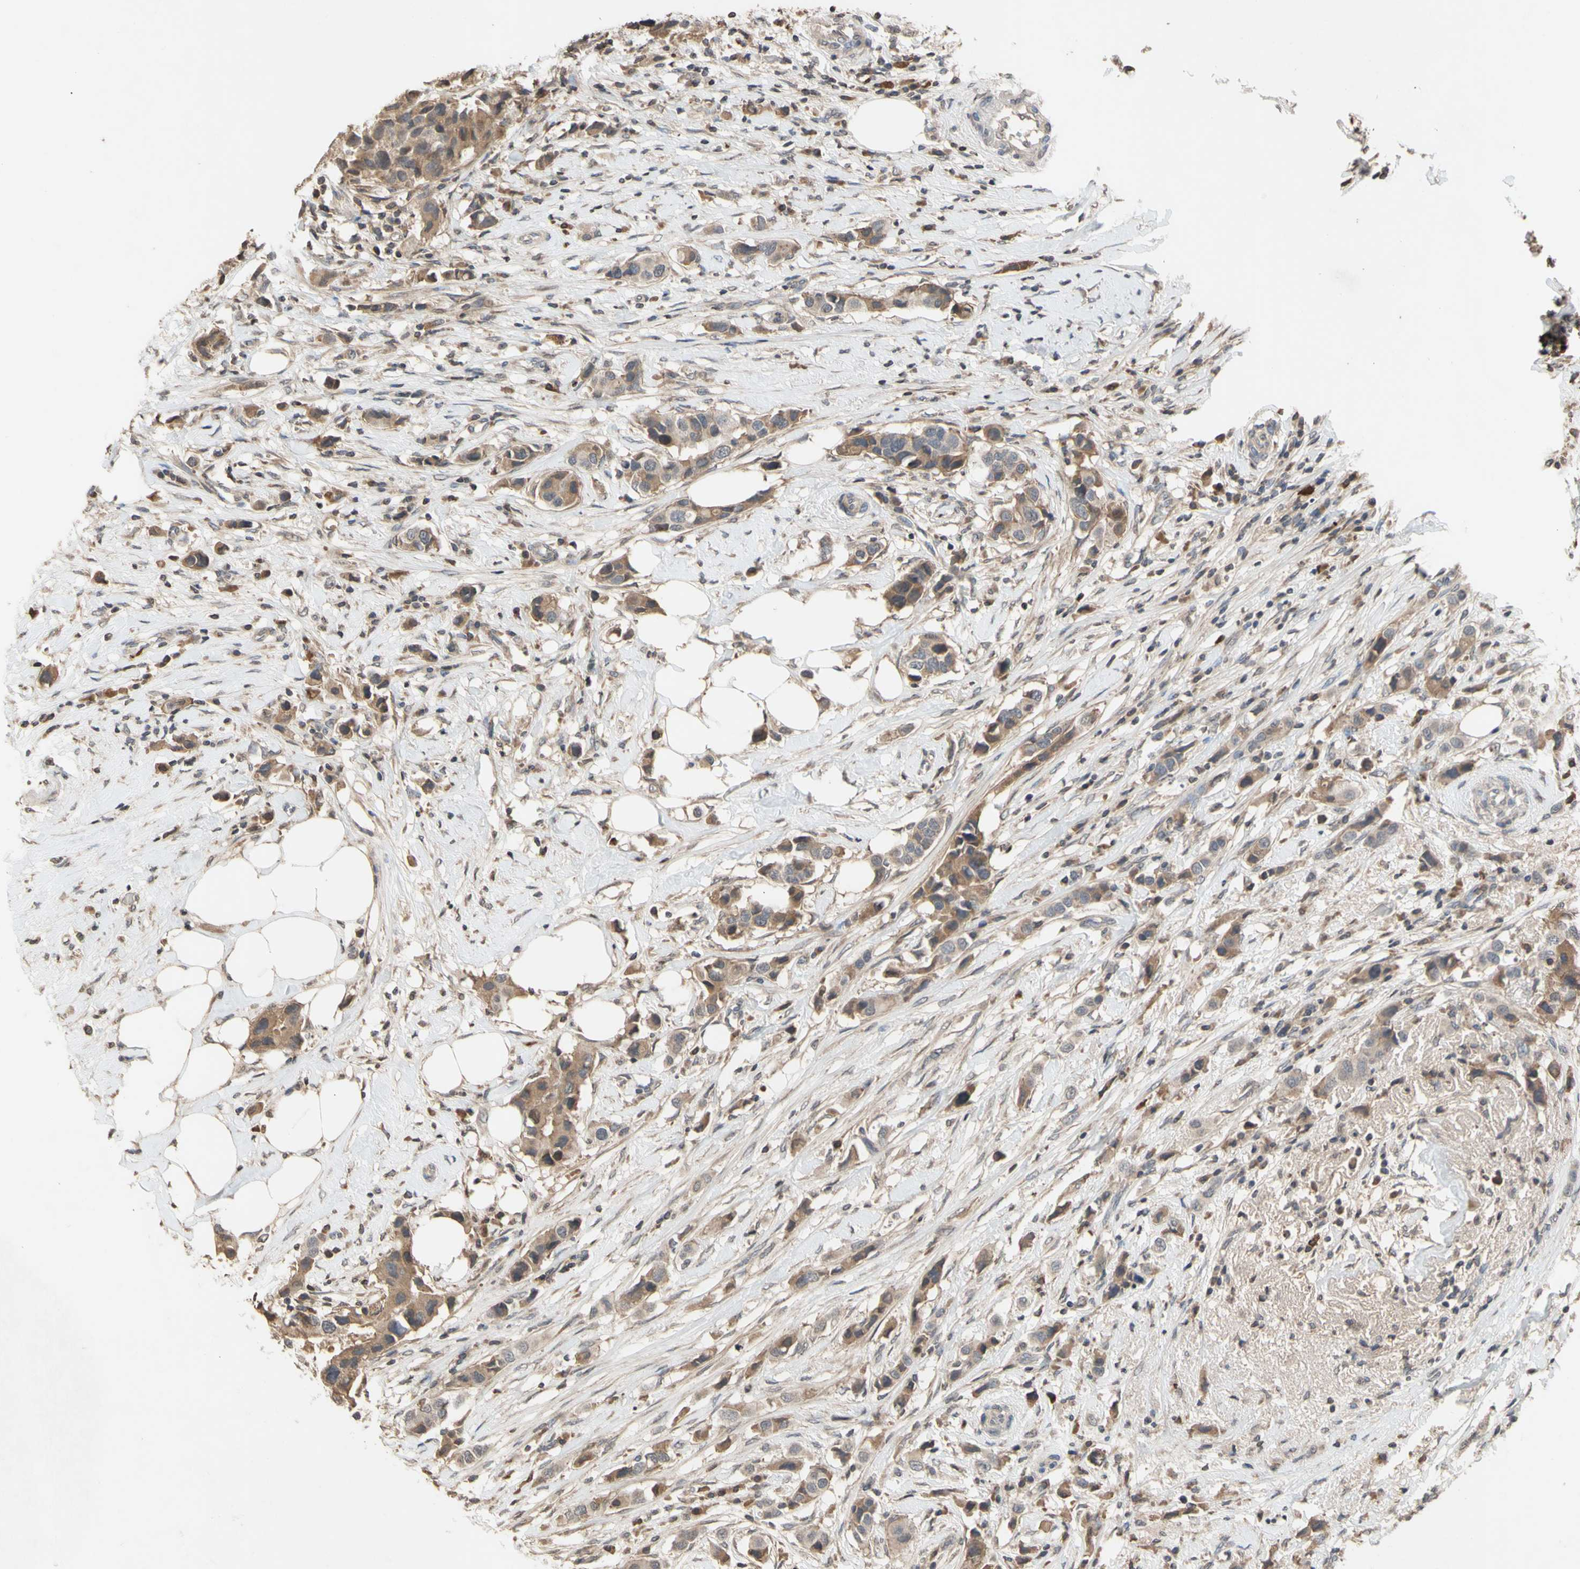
{"staining": {"intensity": "moderate", "quantity": ">75%", "location": "cytoplasmic/membranous"}, "tissue": "breast cancer", "cell_type": "Tumor cells", "image_type": "cancer", "snomed": [{"axis": "morphology", "description": "Normal tissue, NOS"}, {"axis": "morphology", "description": "Duct carcinoma"}, {"axis": "topography", "description": "Breast"}], "caption": "Human breast cancer stained with a protein marker demonstrates moderate staining in tumor cells.", "gene": "NECTIN3", "patient": {"sex": "female", "age": 50}}